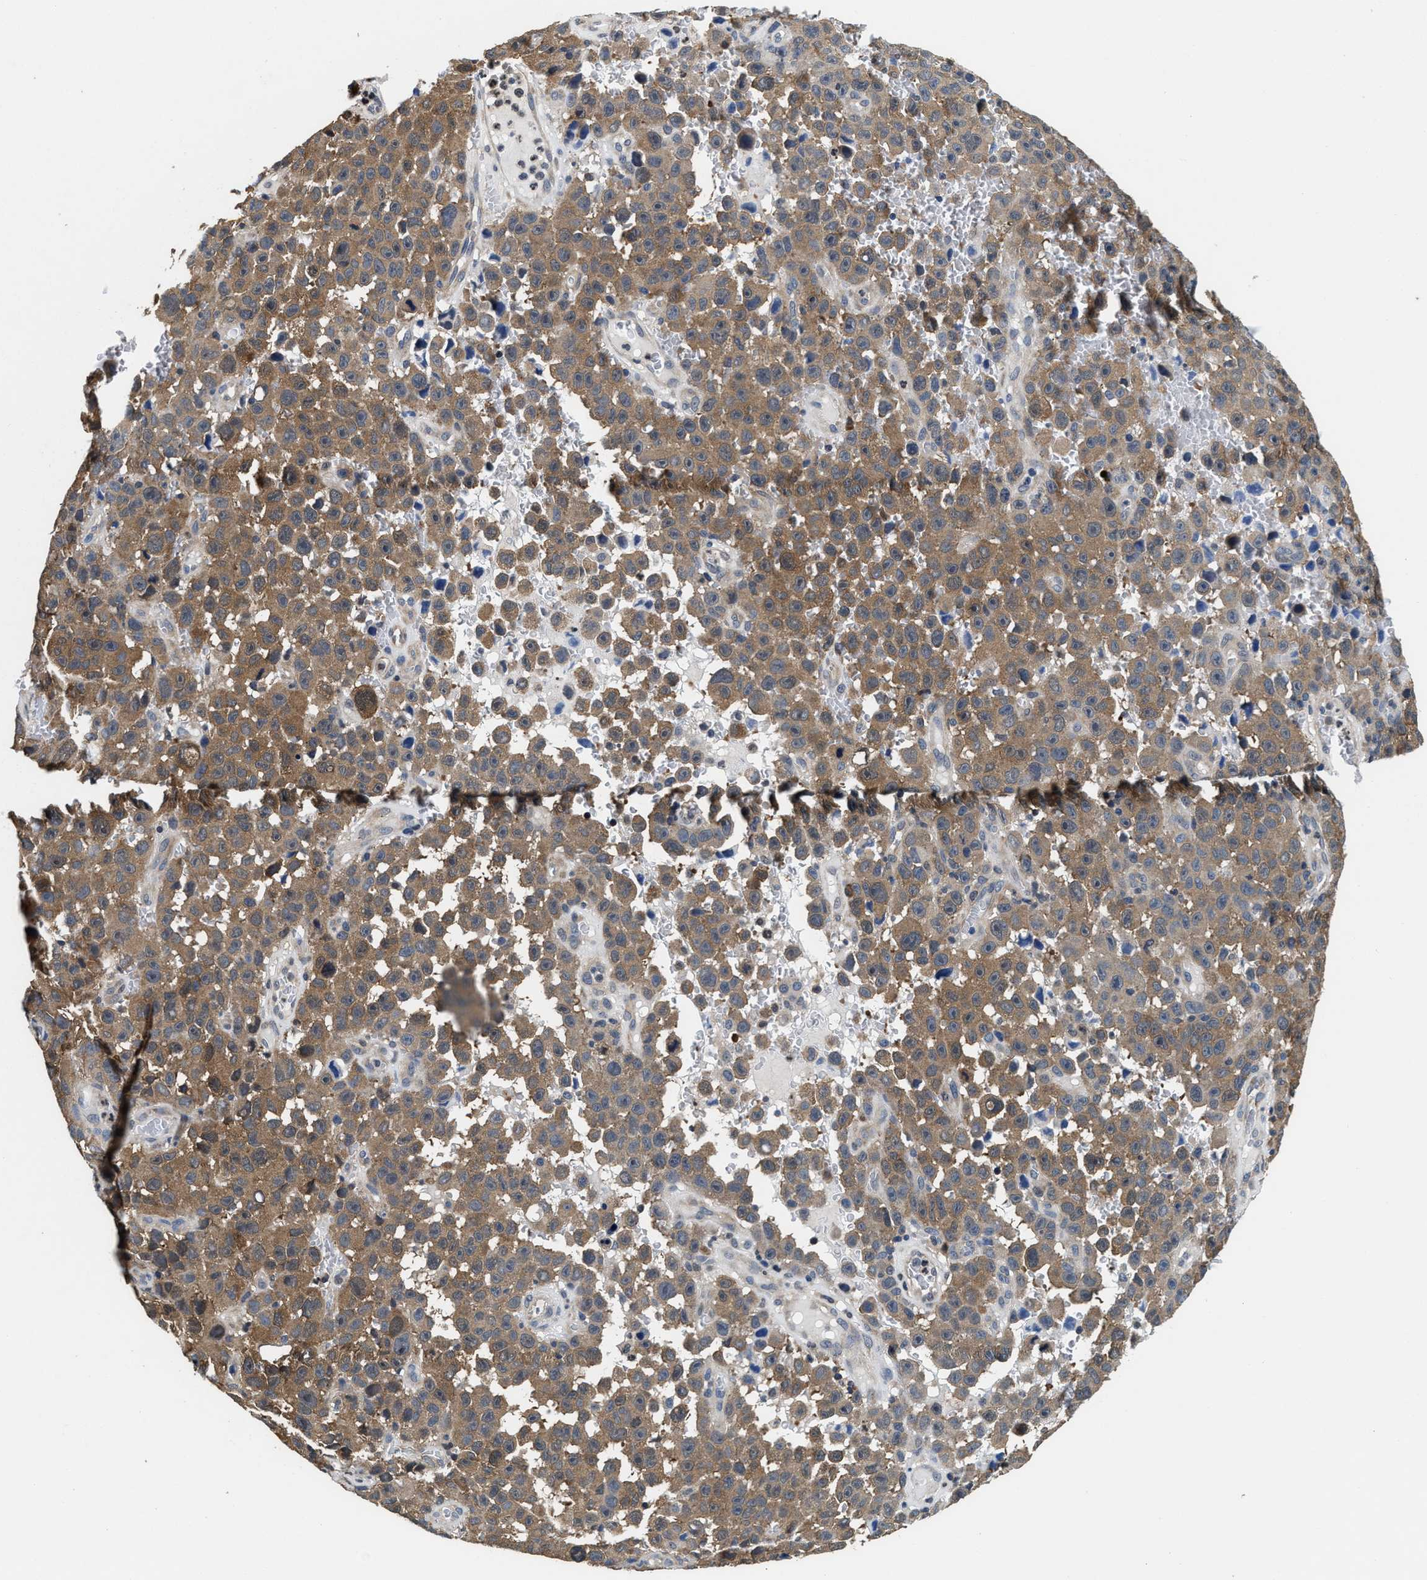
{"staining": {"intensity": "moderate", "quantity": ">75%", "location": "cytoplasmic/membranous"}, "tissue": "melanoma", "cell_type": "Tumor cells", "image_type": "cancer", "snomed": [{"axis": "morphology", "description": "Malignant melanoma, NOS"}, {"axis": "topography", "description": "Skin"}], "caption": "Malignant melanoma stained with a protein marker demonstrates moderate staining in tumor cells.", "gene": "PHPT1", "patient": {"sex": "female", "age": 82}}